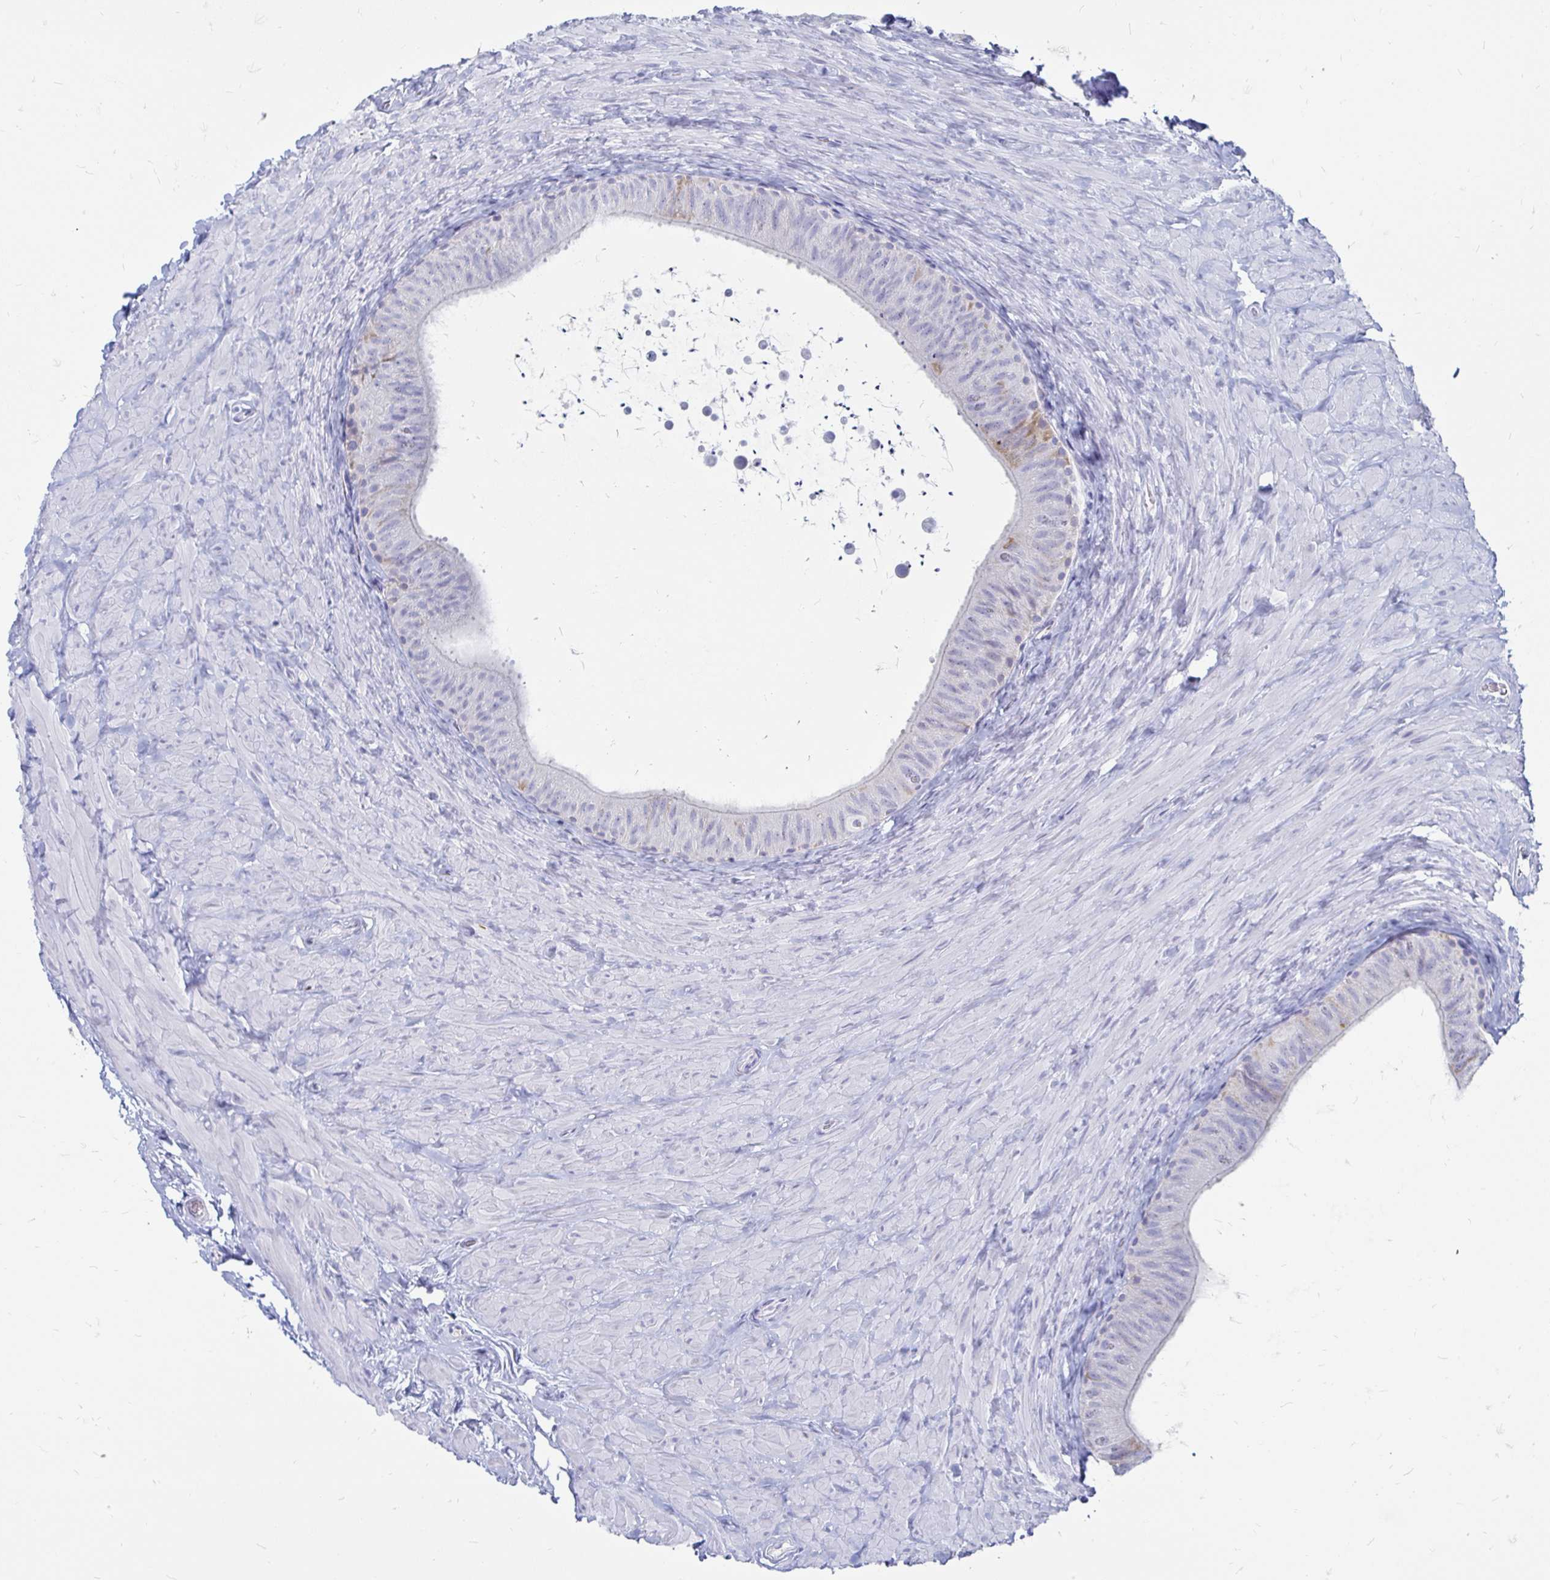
{"staining": {"intensity": "negative", "quantity": "none", "location": "none"}, "tissue": "epididymis", "cell_type": "Glandular cells", "image_type": "normal", "snomed": [{"axis": "morphology", "description": "Normal tissue, NOS"}, {"axis": "topography", "description": "Epididymis, spermatic cord, NOS"}, {"axis": "topography", "description": "Epididymis"}], "caption": "Immunohistochemistry (IHC) micrograph of normal epididymis: epididymis stained with DAB displays no significant protein positivity in glandular cells.", "gene": "PEG10", "patient": {"sex": "male", "age": 31}}